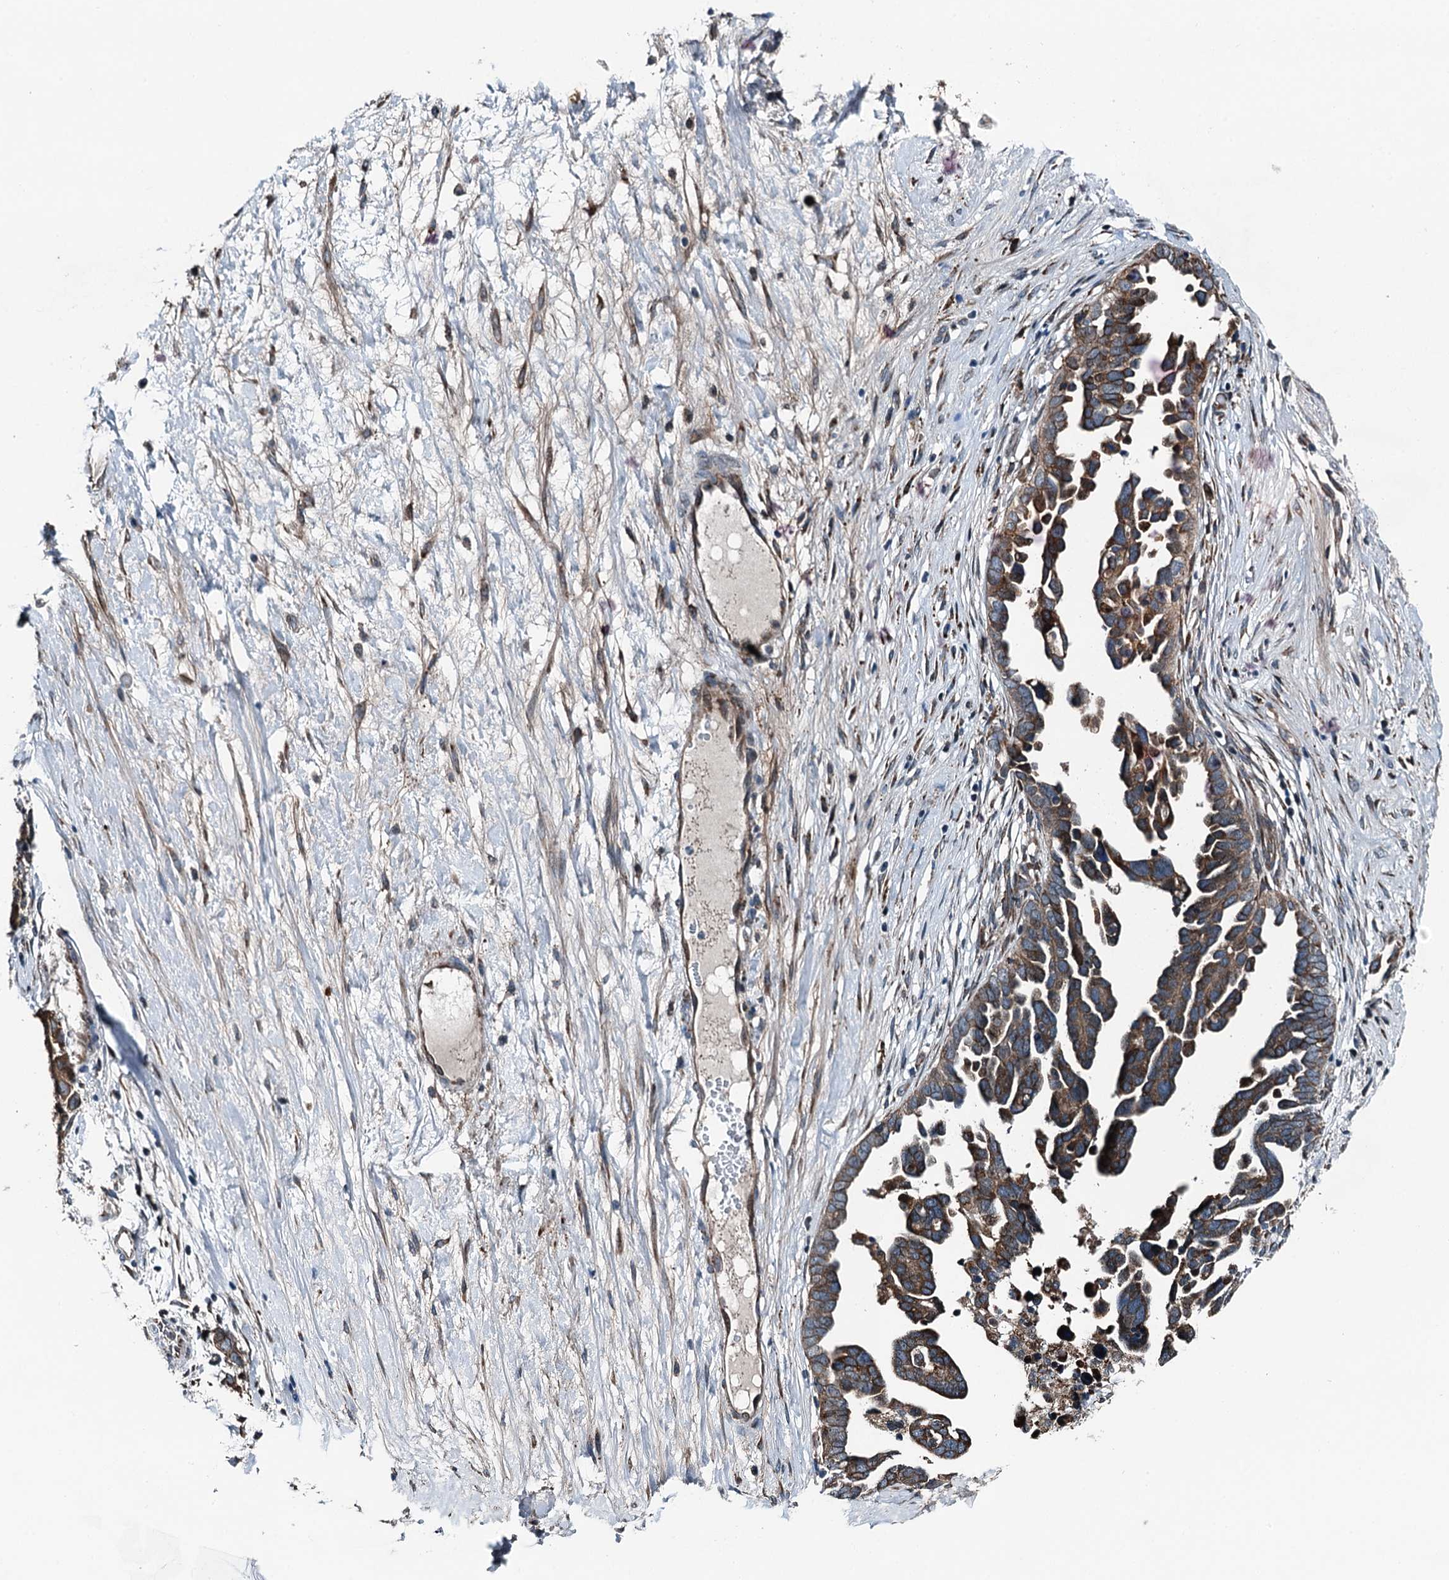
{"staining": {"intensity": "moderate", "quantity": ">75%", "location": "cytoplasmic/membranous"}, "tissue": "ovarian cancer", "cell_type": "Tumor cells", "image_type": "cancer", "snomed": [{"axis": "morphology", "description": "Cystadenocarcinoma, serous, NOS"}, {"axis": "topography", "description": "Ovary"}], "caption": "A brown stain labels moderate cytoplasmic/membranous staining of a protein in human ovarian serous cystadenocarcinoma tumor cells.", "gene": "TAMALIN", "patient": {"sex": "female", "age": 54}}